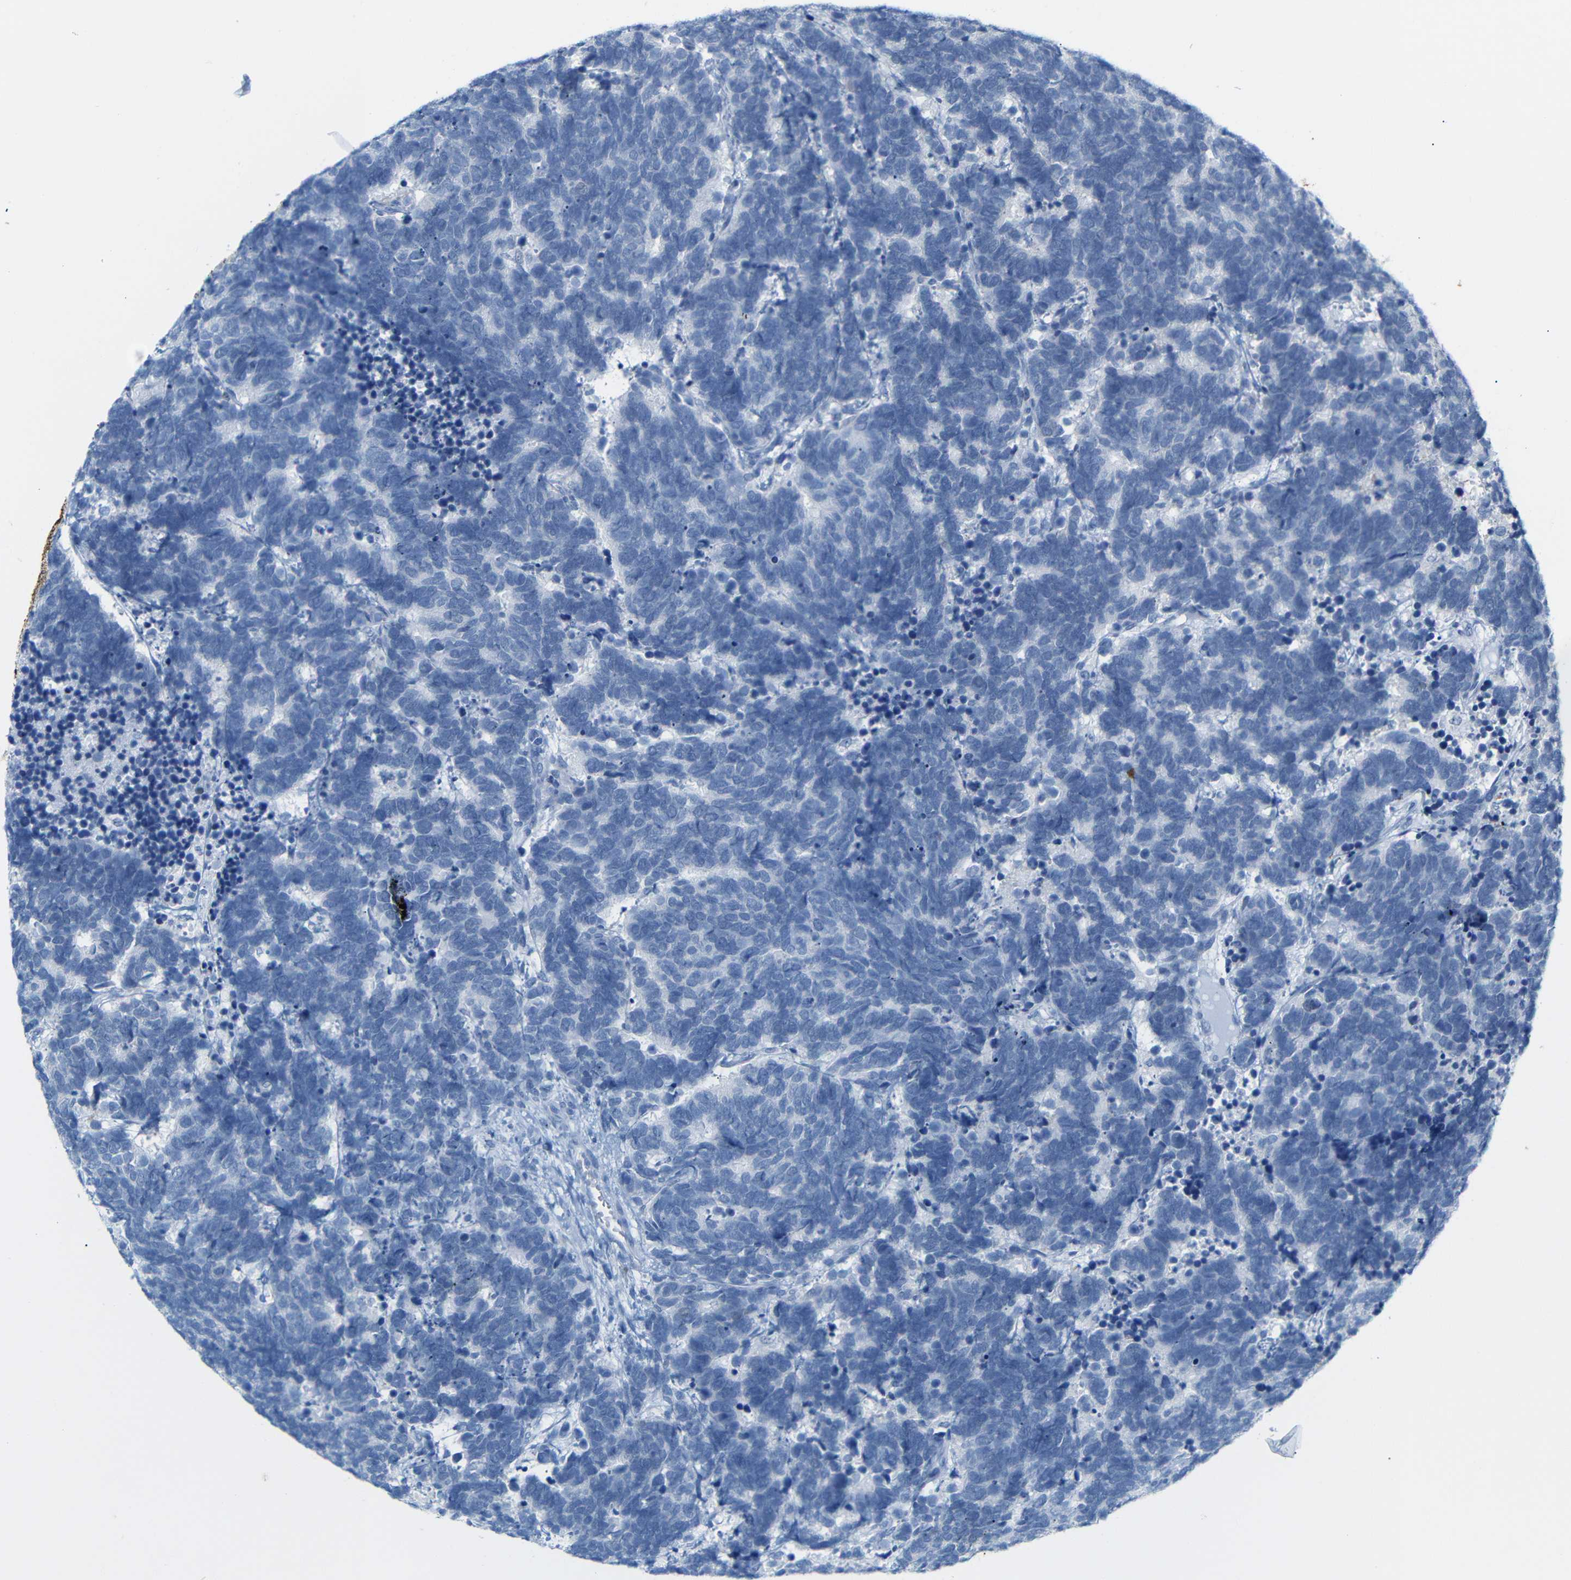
{"staining": {"intensity": "negative", "quantity": "none", "location": "none"}, "tissue": "carcinoid", "cell_type": "Tumor cells", "image_type": "cancer", "snomed": [{"axis": "morphology", "description": "Carcinoma, NOS"}, {"axis": "morphology", "description": "Carcinoid, malignant, NOS"}, {"axis": "topography", "description": "Urinary bladder"}], "caption": "A photomicrograph of carcinoma stained for a protein demonstrates no brown staining in tumor cells.", "gene": "MT1A", "patient": {"sex": "male", "age": 57}}